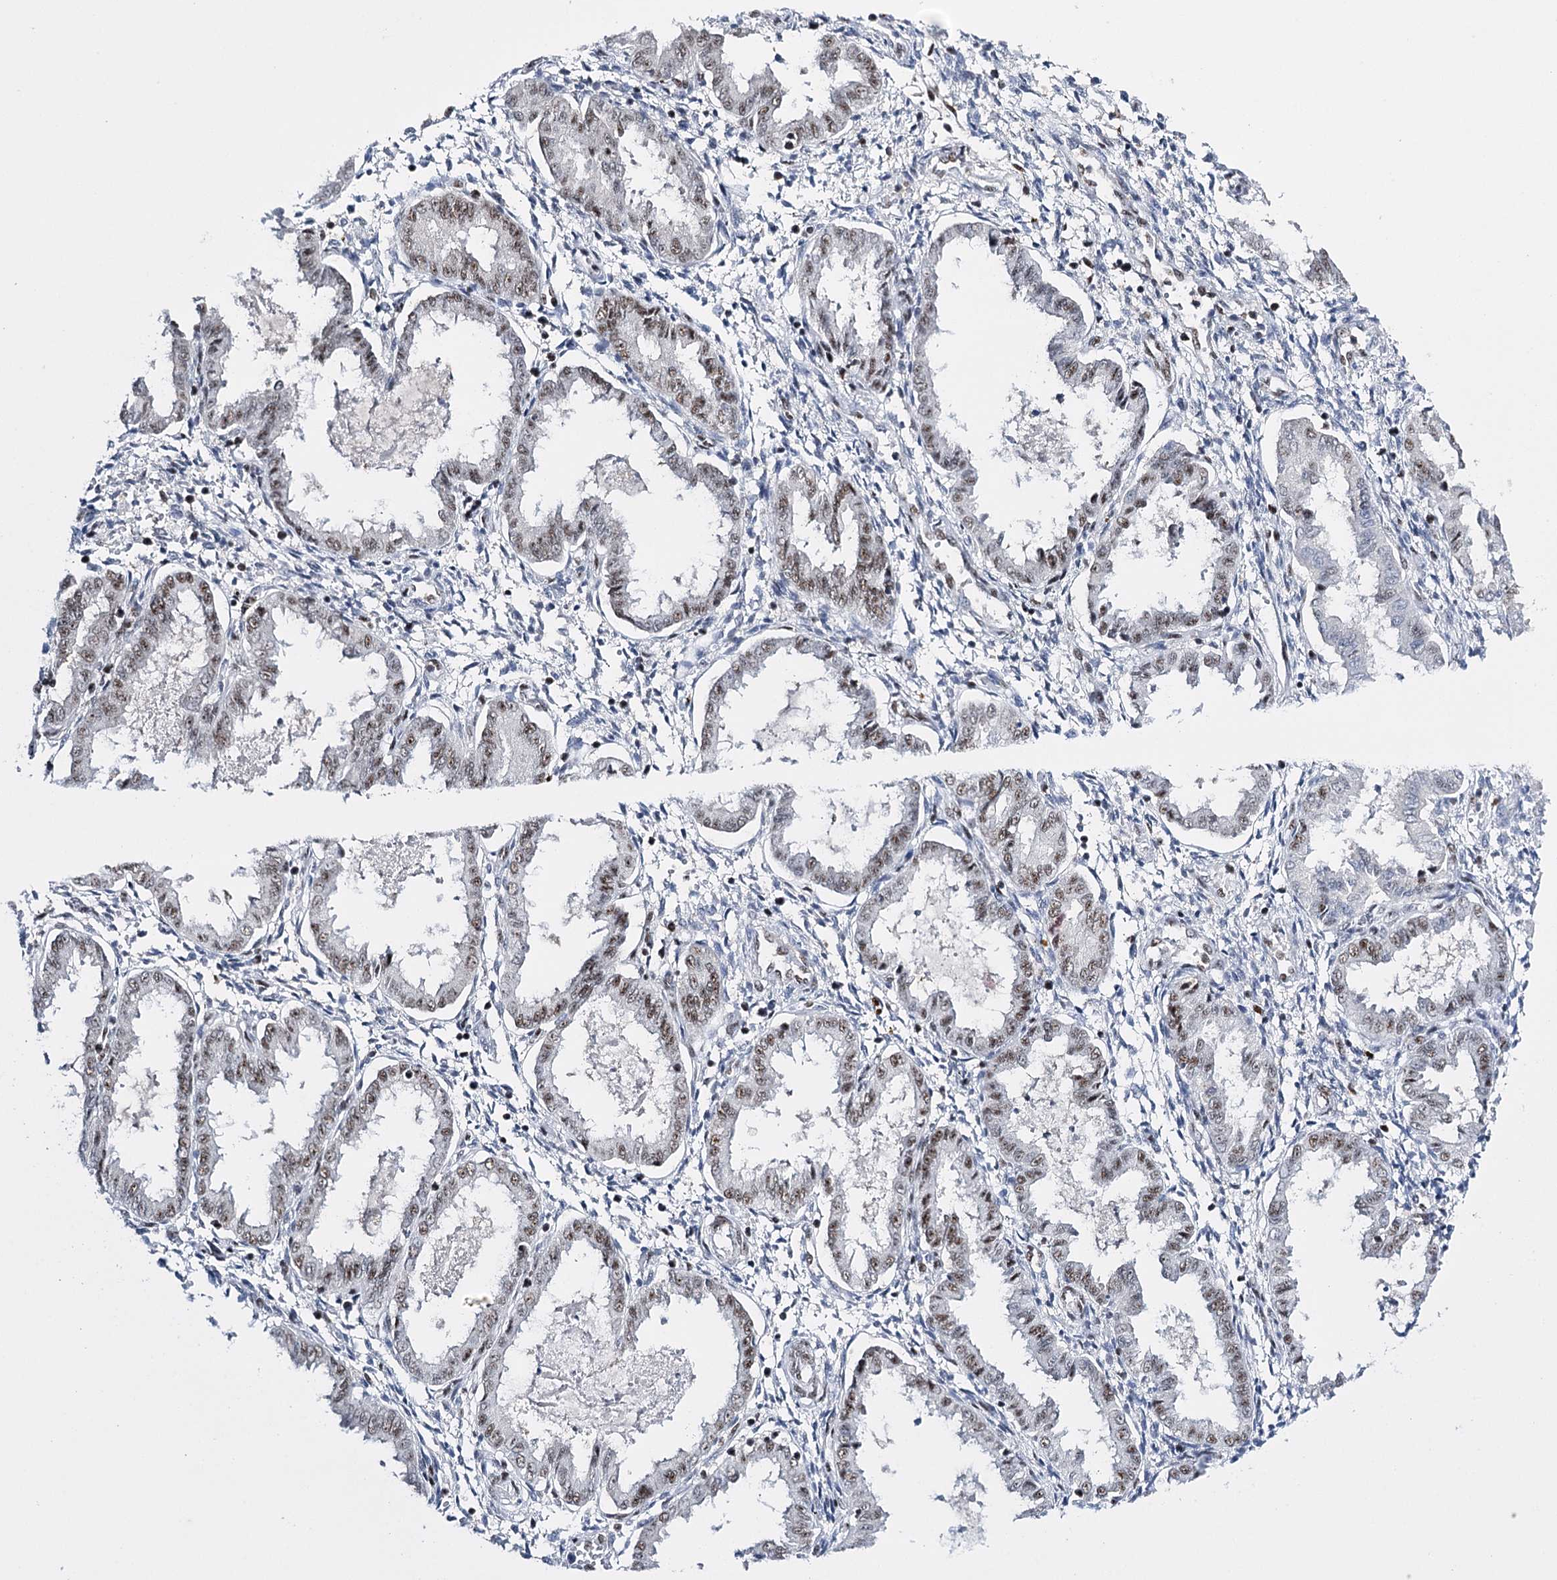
{"staining": {"intensity": "weak", "quantity": "25%-75%", "location": "nuclear"}, "tissue": "endometrium", "cell_type": "Cells in endometrial stroma", "image_type": "normal", "snomed": [{"axis": "morphology", "description": "Normal tissue, NOS"}, {"axis": "topography", "description": "Endometrium"}], "caption": "Endometrium was stained to show a protein in brown. There is low levels of weak nuclear expression in approximately 25%-75% of cells in endometrial stroma. The staining is performed using DAB brown chromogen to label protein expression. The nuclei are counter-stained blue using hematoxylin.", "gene": "PRPF40A", "patient": {"sex": "female", "age": 33}}